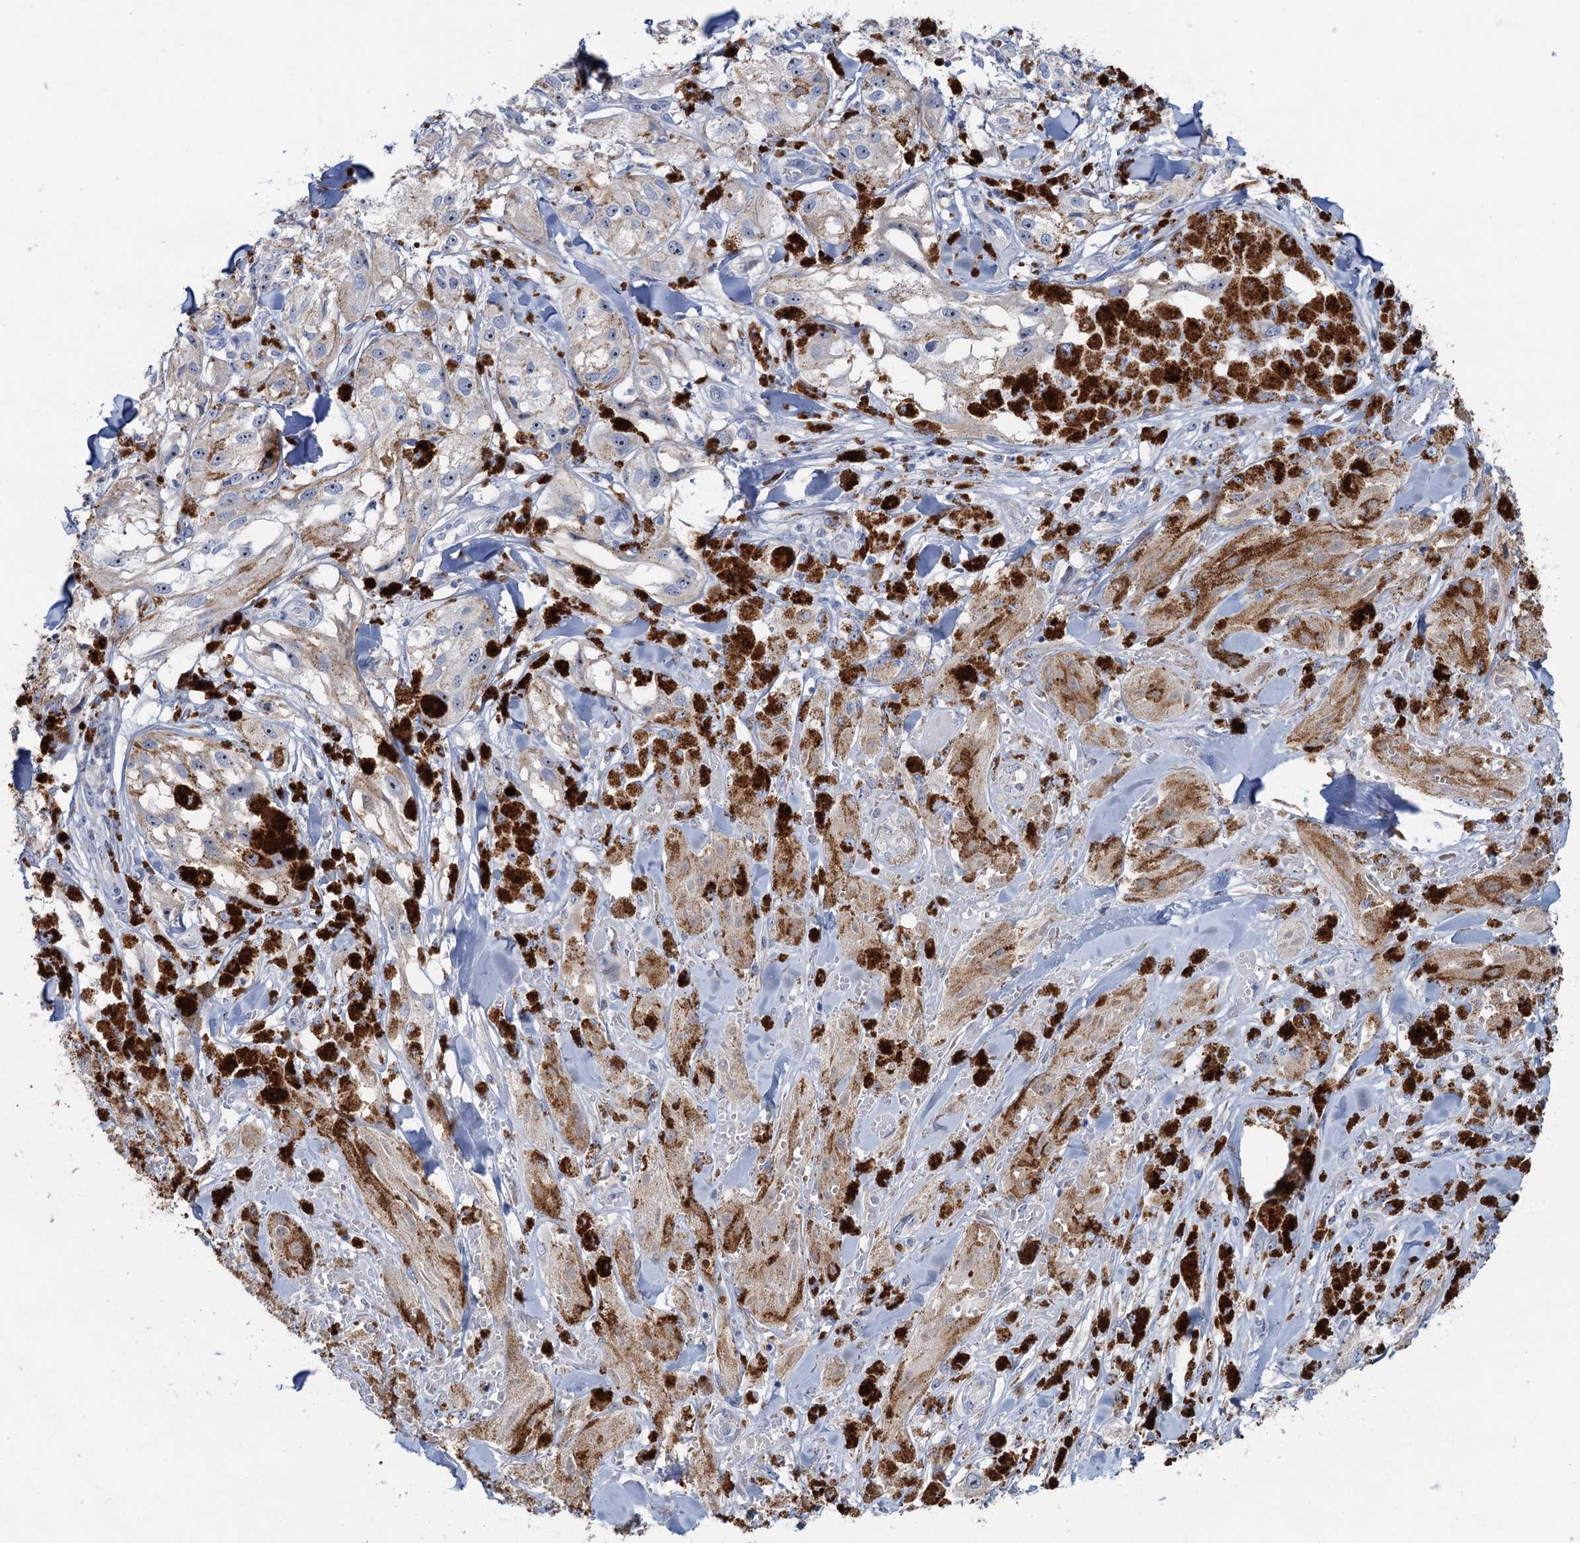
{"staining": {"intensity": "negative", "quantity": "none", "location": "none"}, "tissue": "melanoma", "cell_type": "Tumor cells", "image_type": "cancer", "snomed": [{"axis": "morphology", "description": "Malignant melanoma, NOS"}, {"axis": "topography", "description": "Skin"}], "caption": "A micrograph of human malignant melanoma is negative for staining in tumor cells.", "gene": "PLLP", "patient": {"sex": "male", "age": 88}}